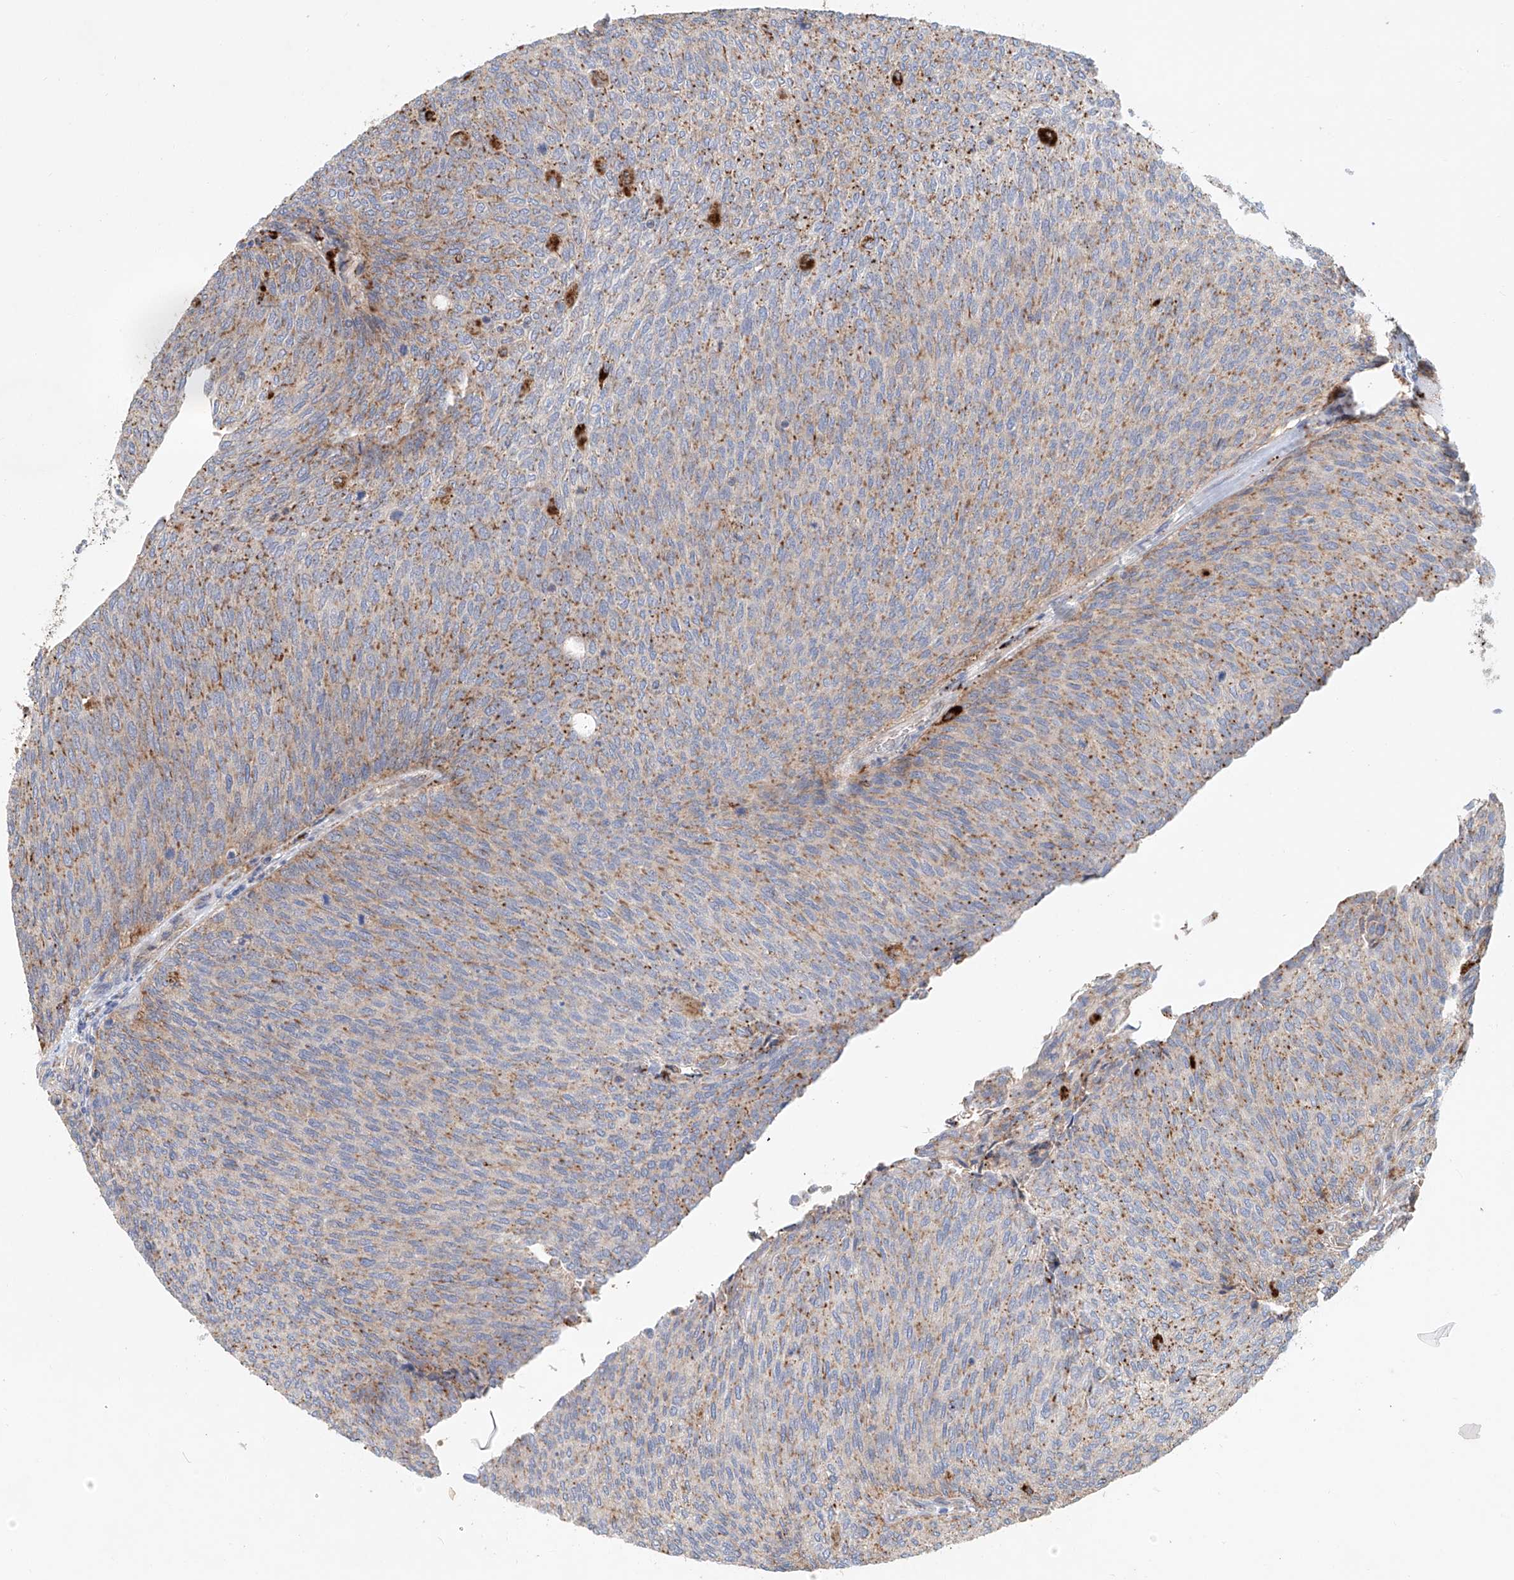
{"staining": {"intensity": "moderate", "quantity": "25%-75%", "location": "cytoplasmic/membranous"}, "tissue": "urothelial cancer", "cell_type": "Tumor cells", "image_type": "cancer", "snomed": [{"axis": "morphology", "description": "Urothelial carcinoma, Low grade"}, {"axis": "topography", "description": "Urinary bladder"}], "caption": "IHC (DAB (3,3'-diaminobenzidine)) staining of human urothelial carcinoma (low-grade) reveals moderate cytoplasmic/membranous protein staining in approximately 25%-75% of tumor cells.", "gene": "HGSNAT", "patient": {"sex": "female", "age": 79}}